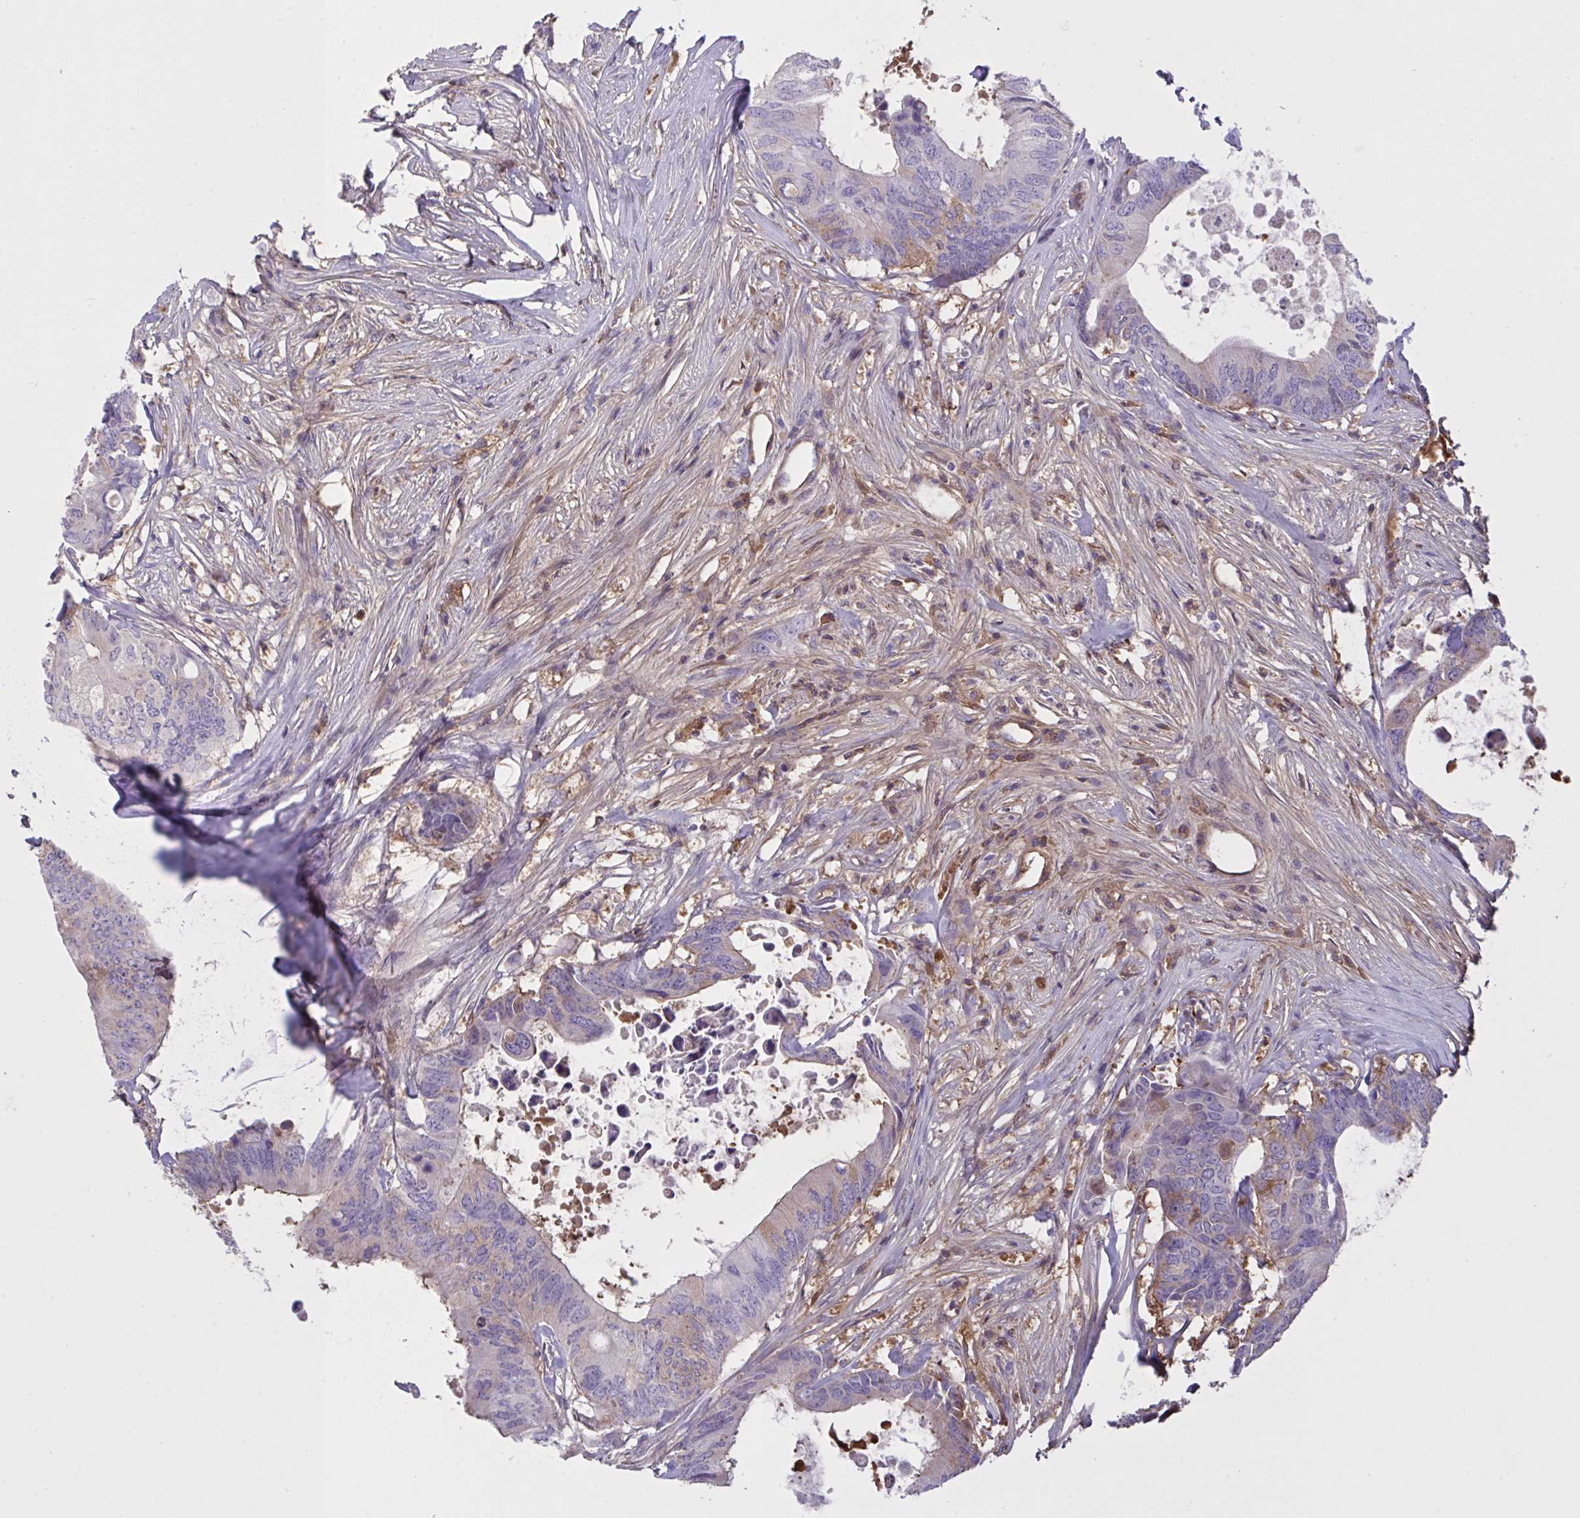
{"staining": {"intensity": "weak", "quantity": "25%-75%", "location": "cytoplasmic/membranous"}, "tissue": "colorectal cancer", "cell_type": "Tumor cells", "image_type": "cancer", "snomed": [{"axis": "morphology", "description": "Adenocarcinoma, NOS"}, {"axis": "topography", "description": "Colon"}], "caption": "Colorectal cancer (adenocarcinoma) tissue demonstrates weak cytoplasmic/membranous expression in approximately 25%-75% of tumor cells, visualized by immunohistochemistry.", "gene": "IL1R1", "patient": {"sex": "male", "age": 71}}